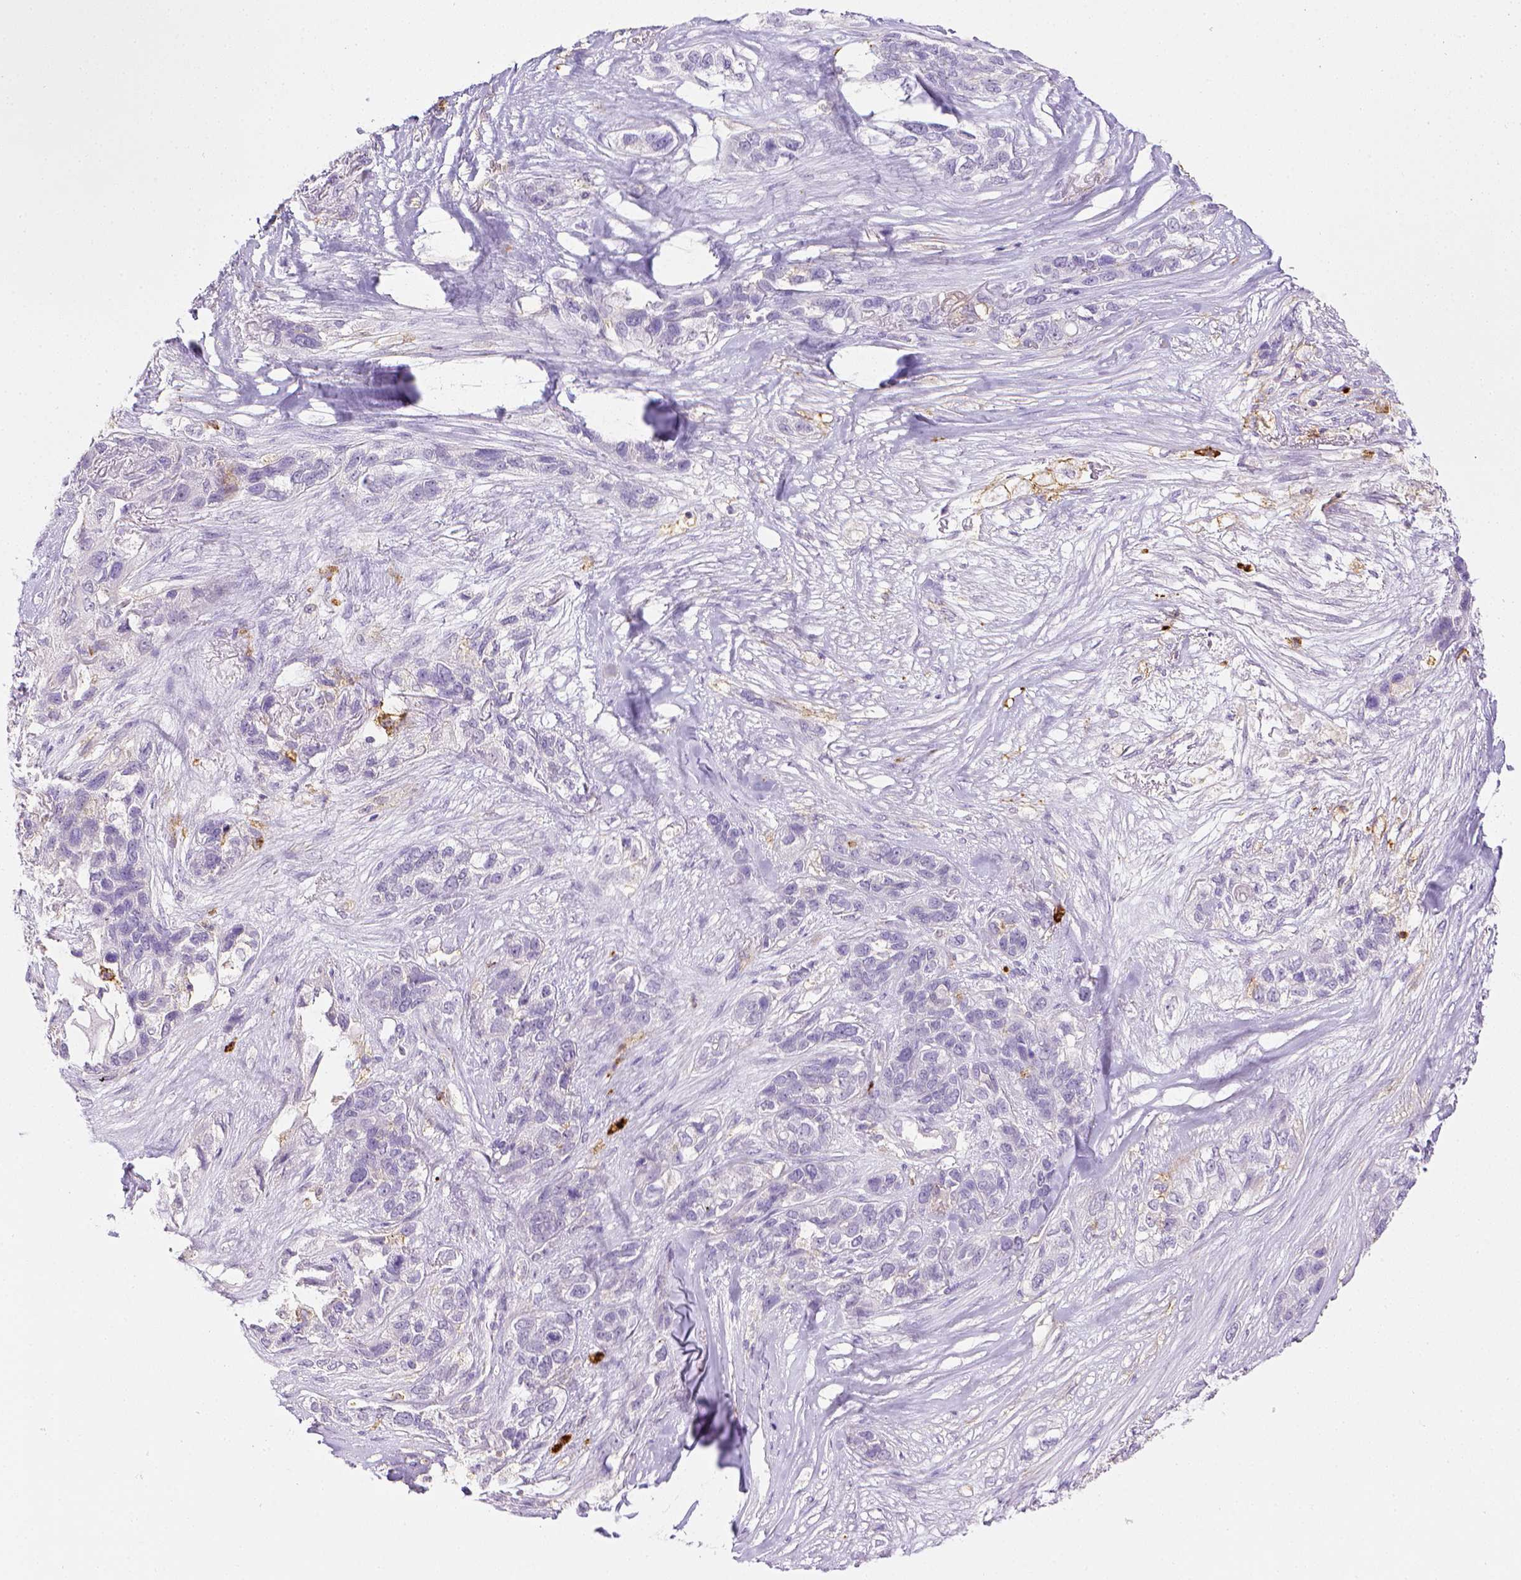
{"staining": {"intensity": "negative", "quantity": "none", "location": "none"}, "tissue": "lung cancer", "cell_type": "Tumor cells", "image_type": "cancer", "snomed": [{"axis": "morphology", "description": "Squamous cell carcinoma, NOS"}, {"axis": "topography", "description": "Lung"}], "caption": "This is an immunohistochemistry histopathology image of human lung cancer. There is no staining in tumor cells.", "gene": "ITGAM", "patient": {"sex": "female", "age": 70}}